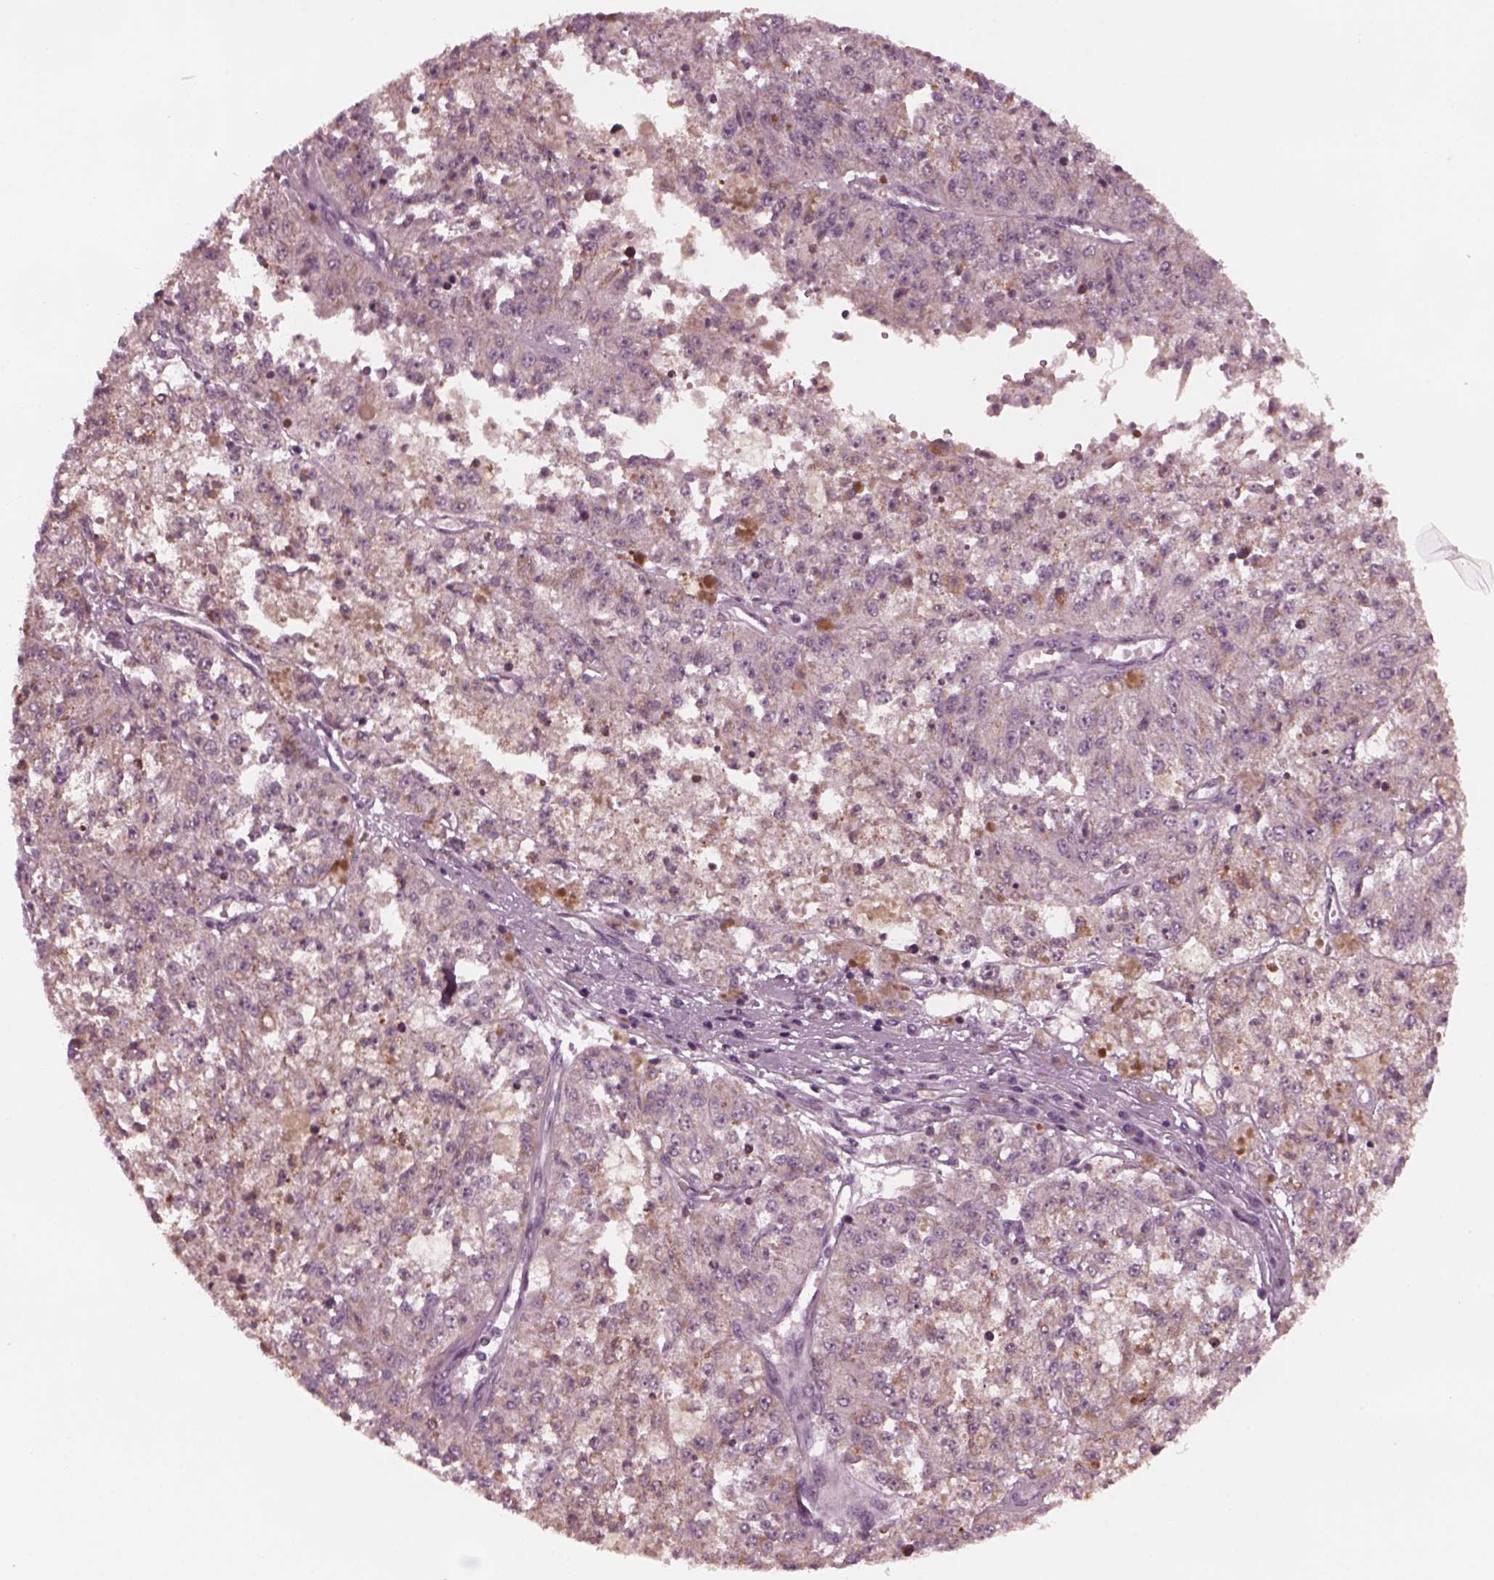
{"staining": {"intensity": "moderate", "quantity": "<25%", "location": "cytoplasmic/membranous"}, "tissue": "melanoma", "cell_type": "Tumor cells", "image_type": "cancer", "snomed": [{"axis": "morphology", "description": "Malignant melanoma, Metastatic site"}, {"axis": "topography", "description": "Lymph node"}], "caption": "The histopathology image shows staining of melanoma, revealing moderate cytoplasmic/membranous protein expression (brown color) within tumor cells.", "gene": "CELSR3", "patient": {"sex": "female", "age": 64}}